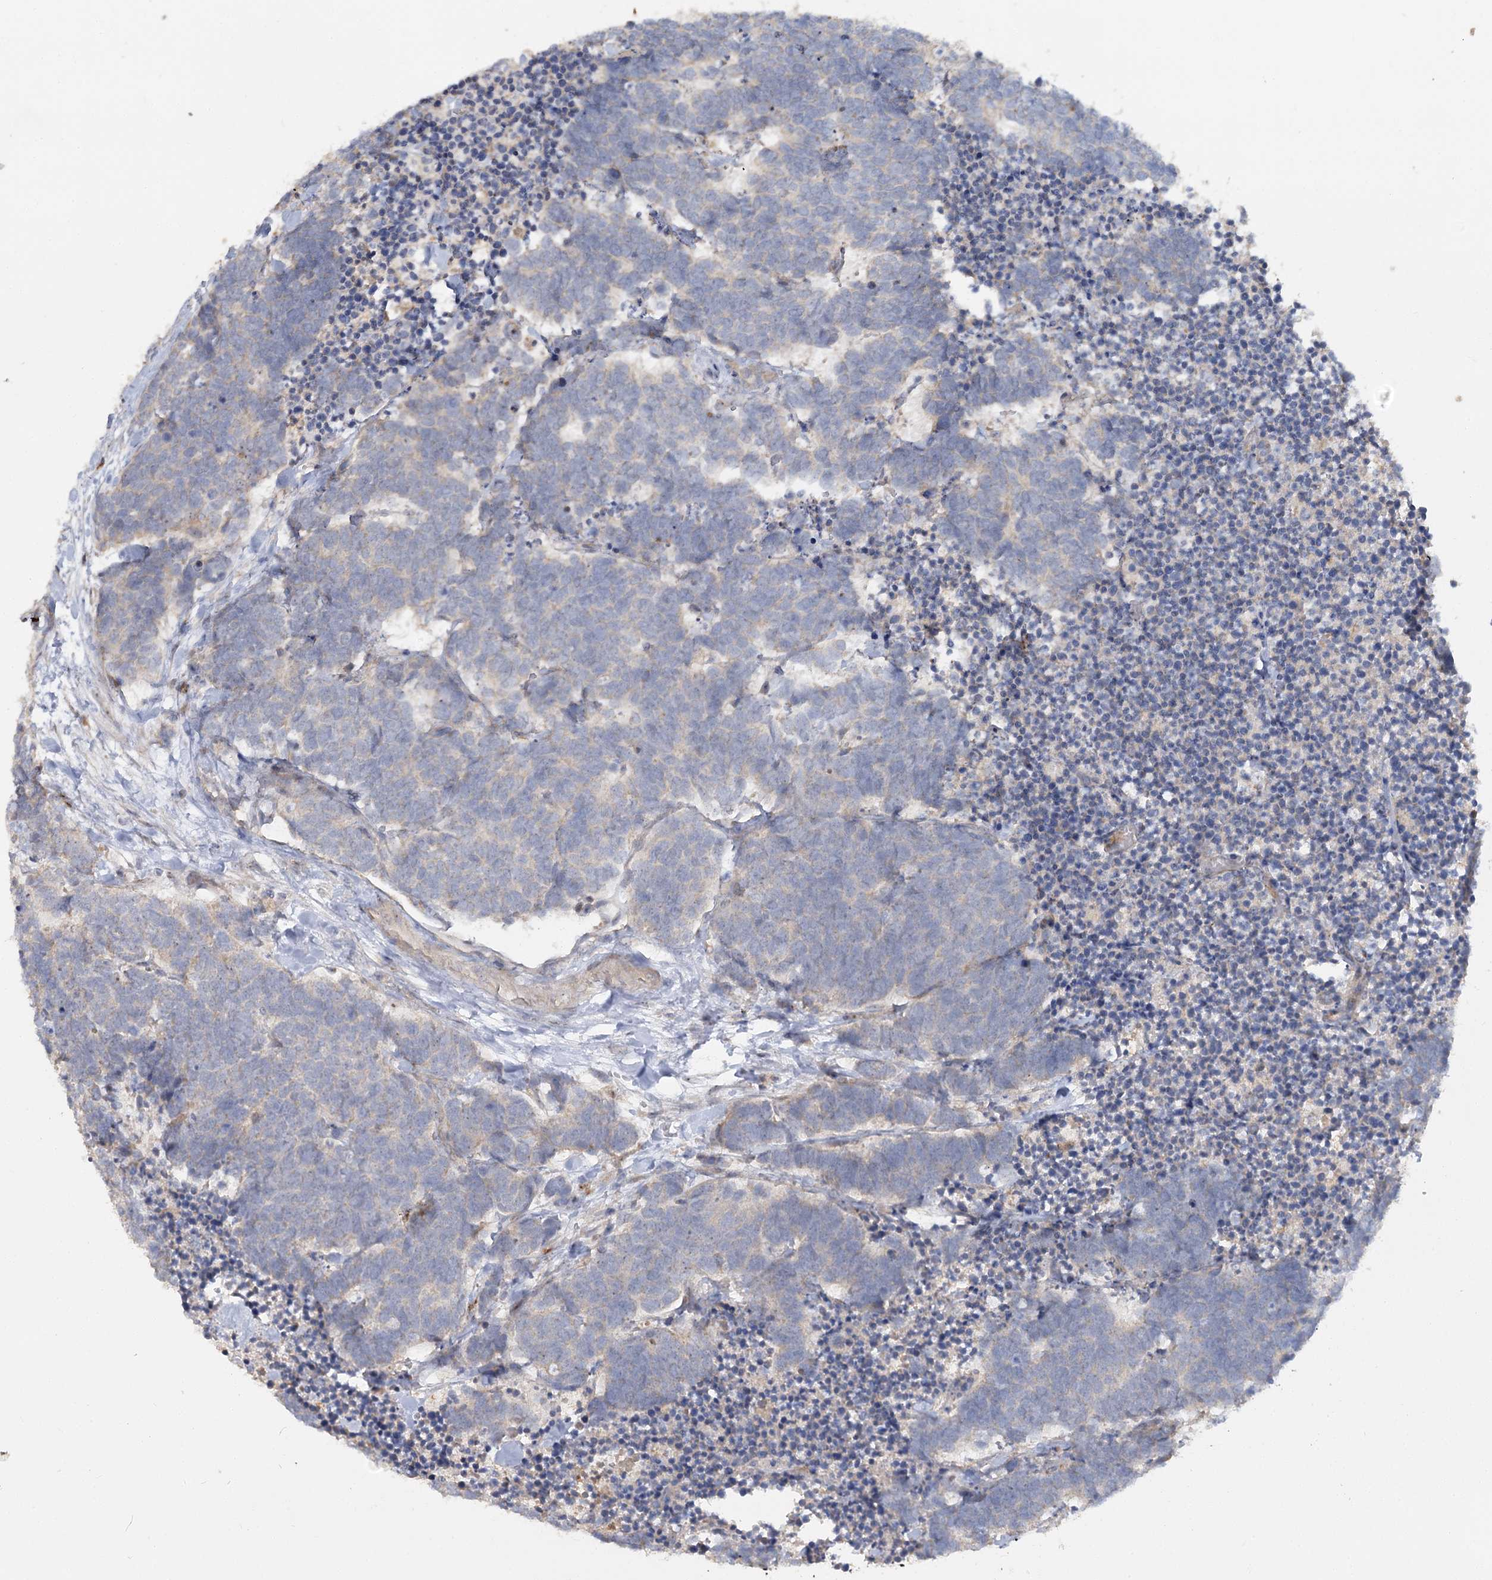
{"staining": {"intensity": "negative", "quantity": "none", "location": "none"}, "tissue": "carcinoid", "cell_type": "Tumor cells", "image_type": "cancer", "snomed": [{"axis": "morphology", "description": "Carcinoma, NOS"}, {"axis": "morphology", "description": "Carcinoid, malignant, NOS"}, {"axis": "topography", "description": "Urinary bladder"}], "caption": "A micrograph of human carcinoid is negative for staining in tumor cells.", "gene": "ANGPTL5", "patient": {"sex": "male", "age": 57}}